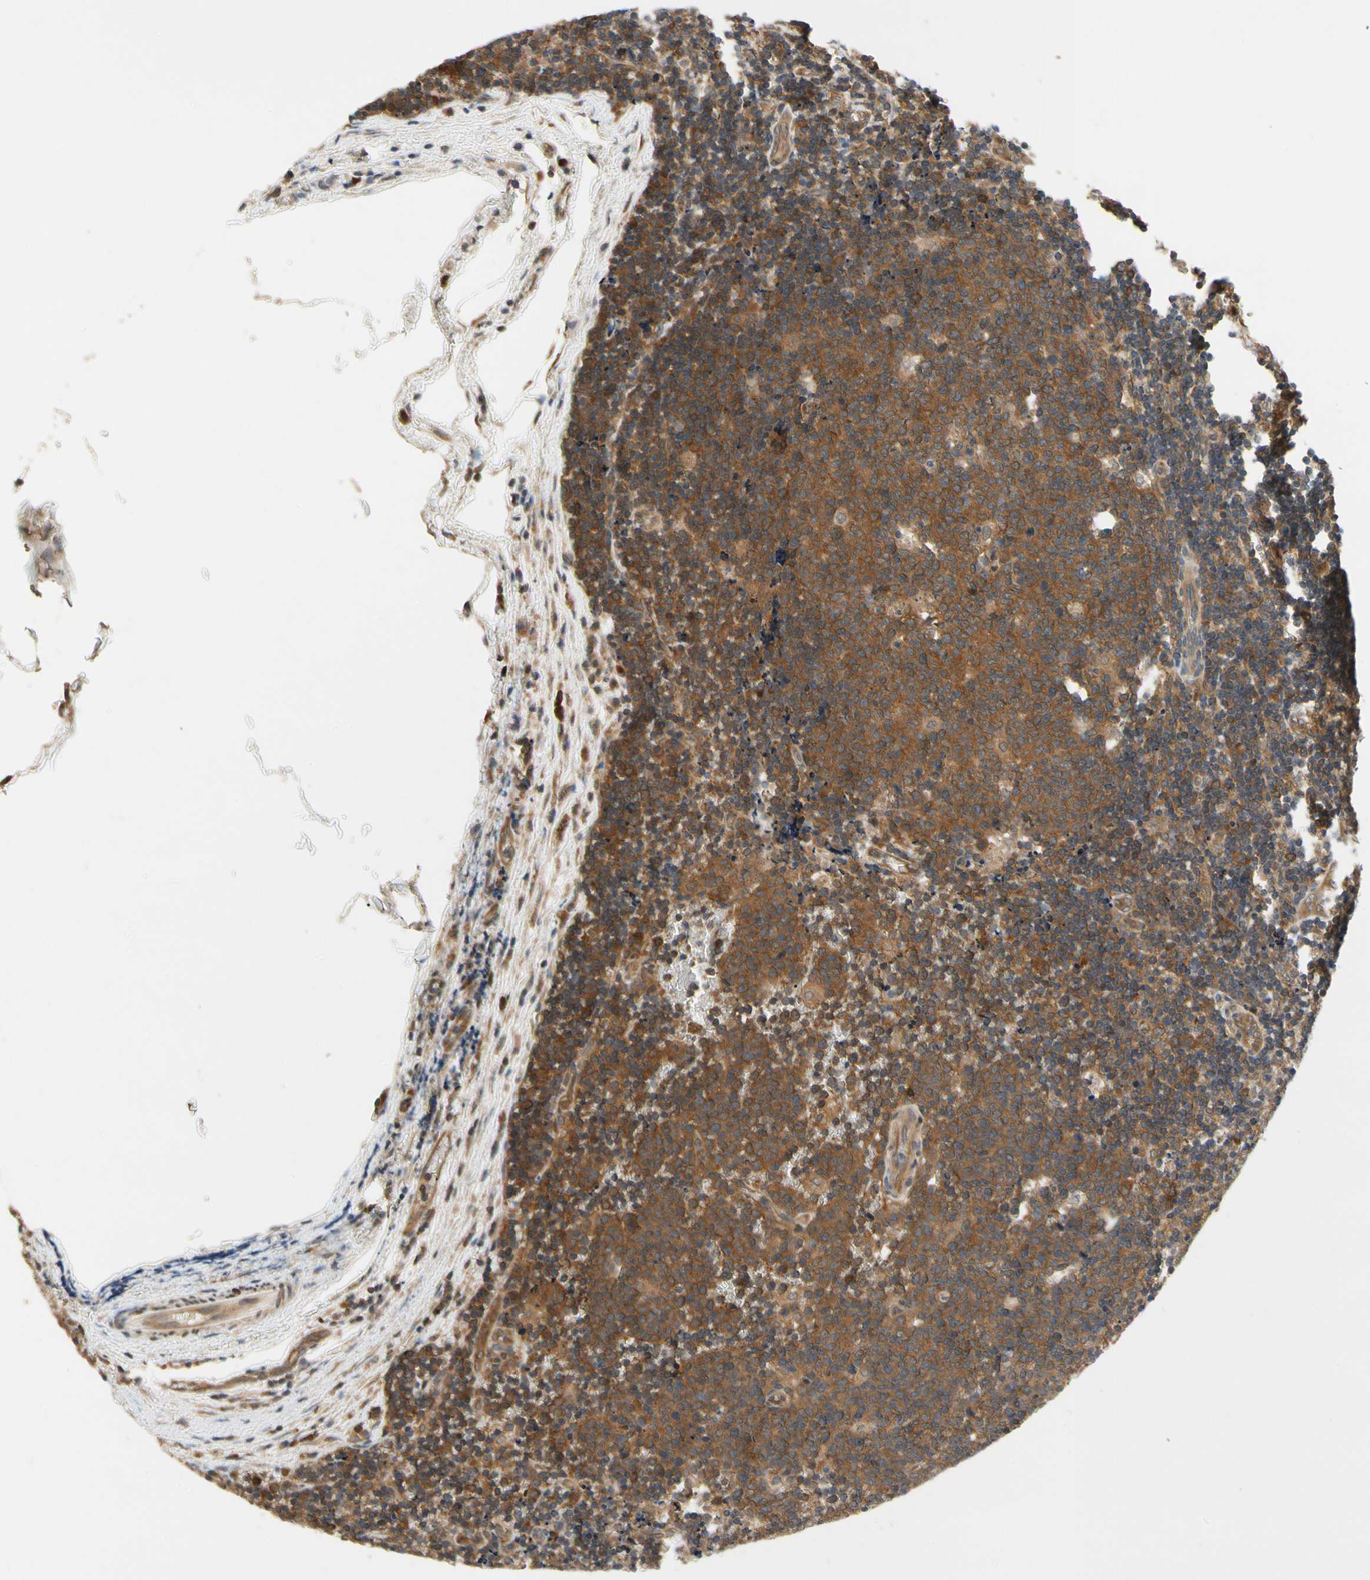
{"staining": {"intensity": "strong", "quantity": ">75%", "location": "cytoplasmic/membranous"}, "tissue": "lymph node", "cell_type": "Germinal center cells", "image_type": "normal", "snomed": [{"axis": "morphology", "description": "Normal tissue, NOS"}, {"axis": "topography", "description": "Lymph node"}, {"axis": "topography", "description": "Salivary gland"}], "caption": "Lymph node stained with DAB (3,3'-diaminobenzidine) immunohistochemistry (IHC) exhibits high levels of strong cytoplasmic/membranous staining in about >75% of germinal center cells. Immunohistochemistry stains the protein of interest in brown and the nuclei are stained blue.", "gene": "TDRP", "patient": {"sex": "male", "age": 8}}